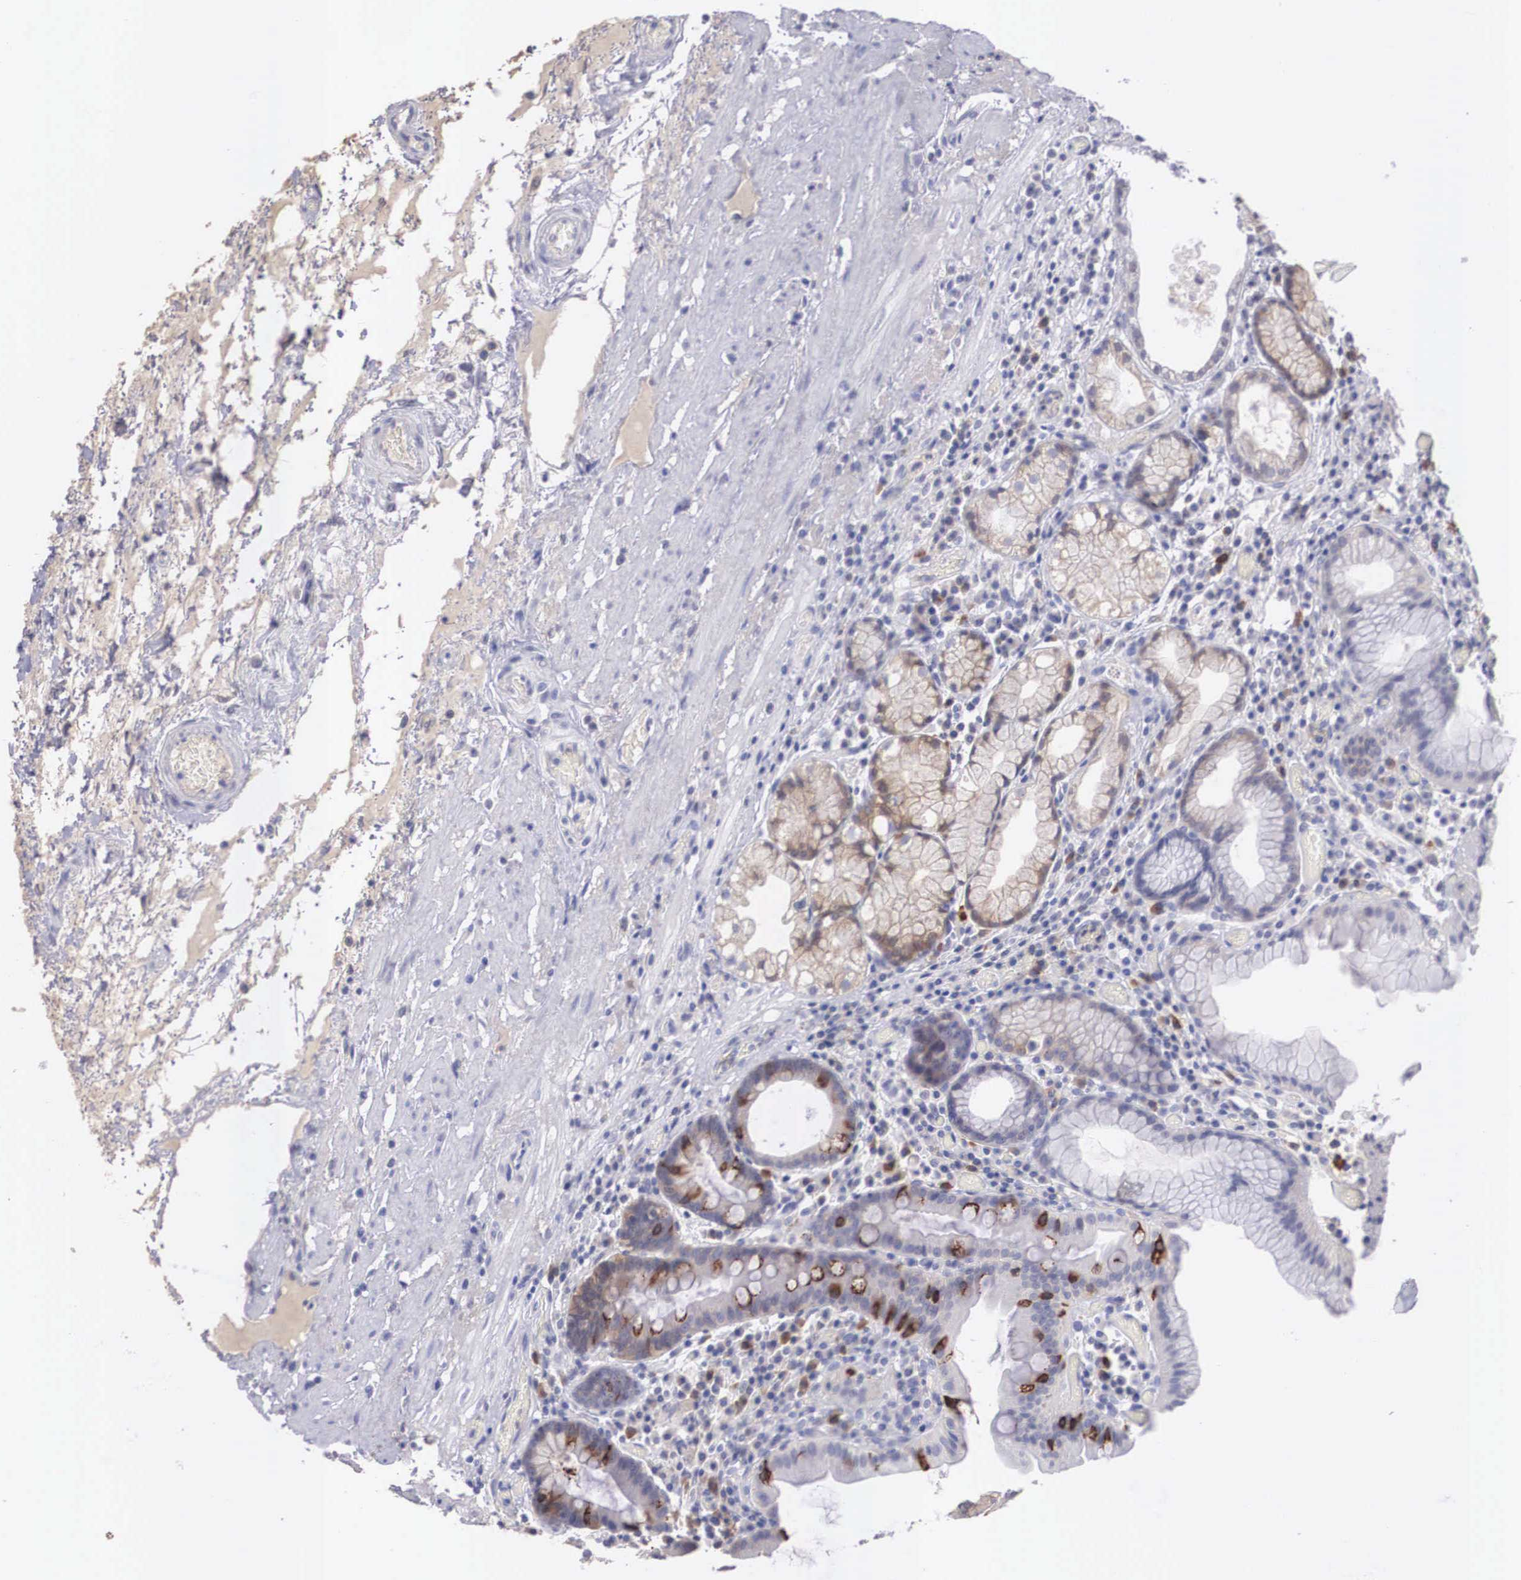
{"staining": {"intensity": "moderate", "quantity": "<25%", "location": "cytoplasmic/membranous"}, "tissue": "stomach", "cell_type": "Glandular cells", "image_type": "normal", "snomed": [{"axis": "morphology", "description": "Normal tissue, NOS"}, {"axis": "topography", "description": "Stomach, lower"}, {"axis": "topography", "description": "Duodenum"}], "caption": "Glandular cells demonstrate low levels of moderate cytoplasmic/membranous positivity in about <25% of cells in normal human stomach.", "gene": "REPS2", "patient": {"sex": "male", "age": 84}}